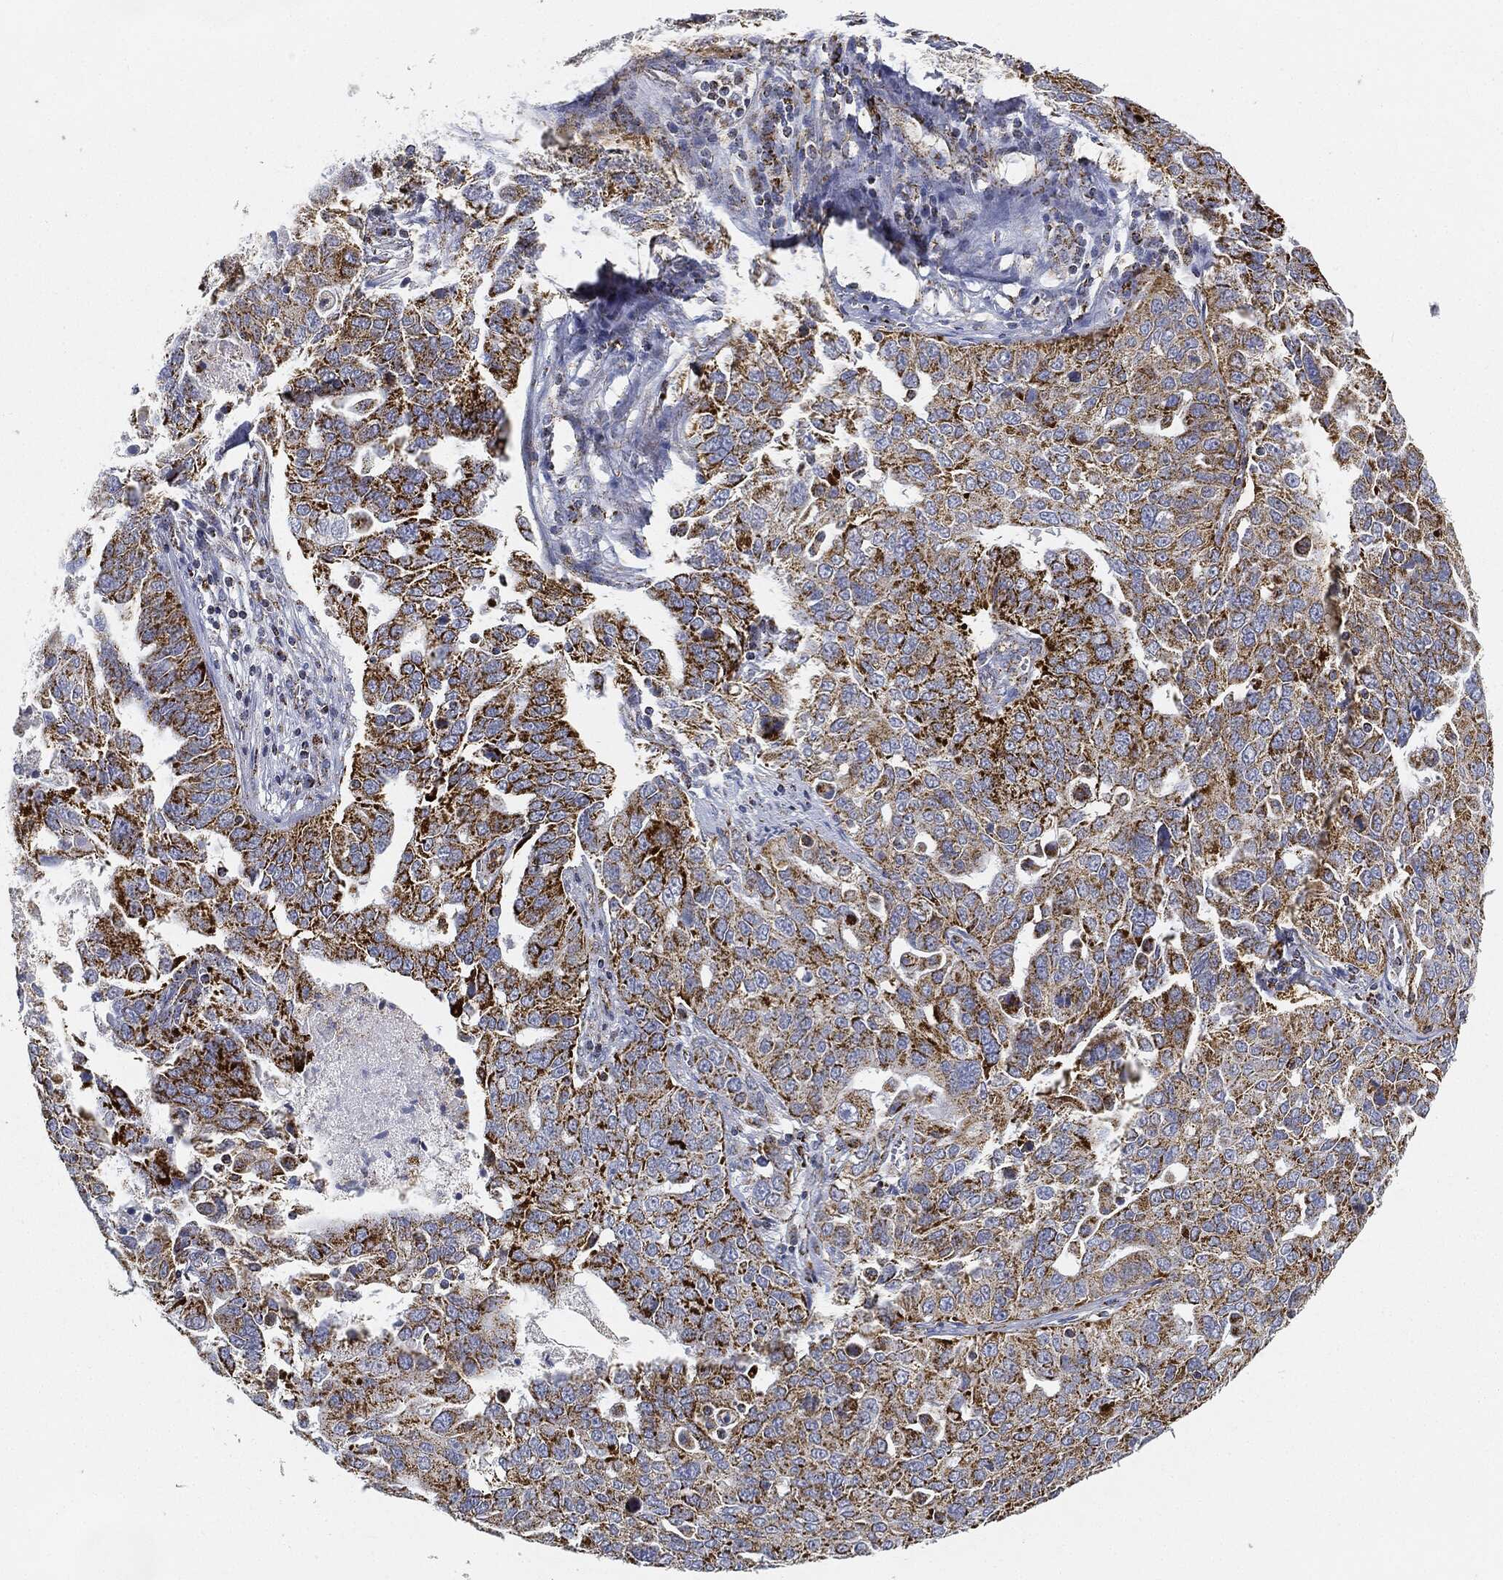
{"staining": {"intensity": "strong", "quantity": ">75%", "location": "cytoplasmic/membranous"}, "tissue": "ovarian cancer", "cell_type": "Tumor cells", "image_type": "cancer", "snomed": [{"axis": "morphology", "description": "Carcinoma, endometroid"}, {"axis": "topography", "description": "Soft tissue"}, {"axis": "topography", "description": "Ovary"}], "caption": "Ovarian cancer stained with a protein marker shows strong staining in tumor cells.", "gene": "CAPN15", "patient": {"sex": "female", "age": 52}}